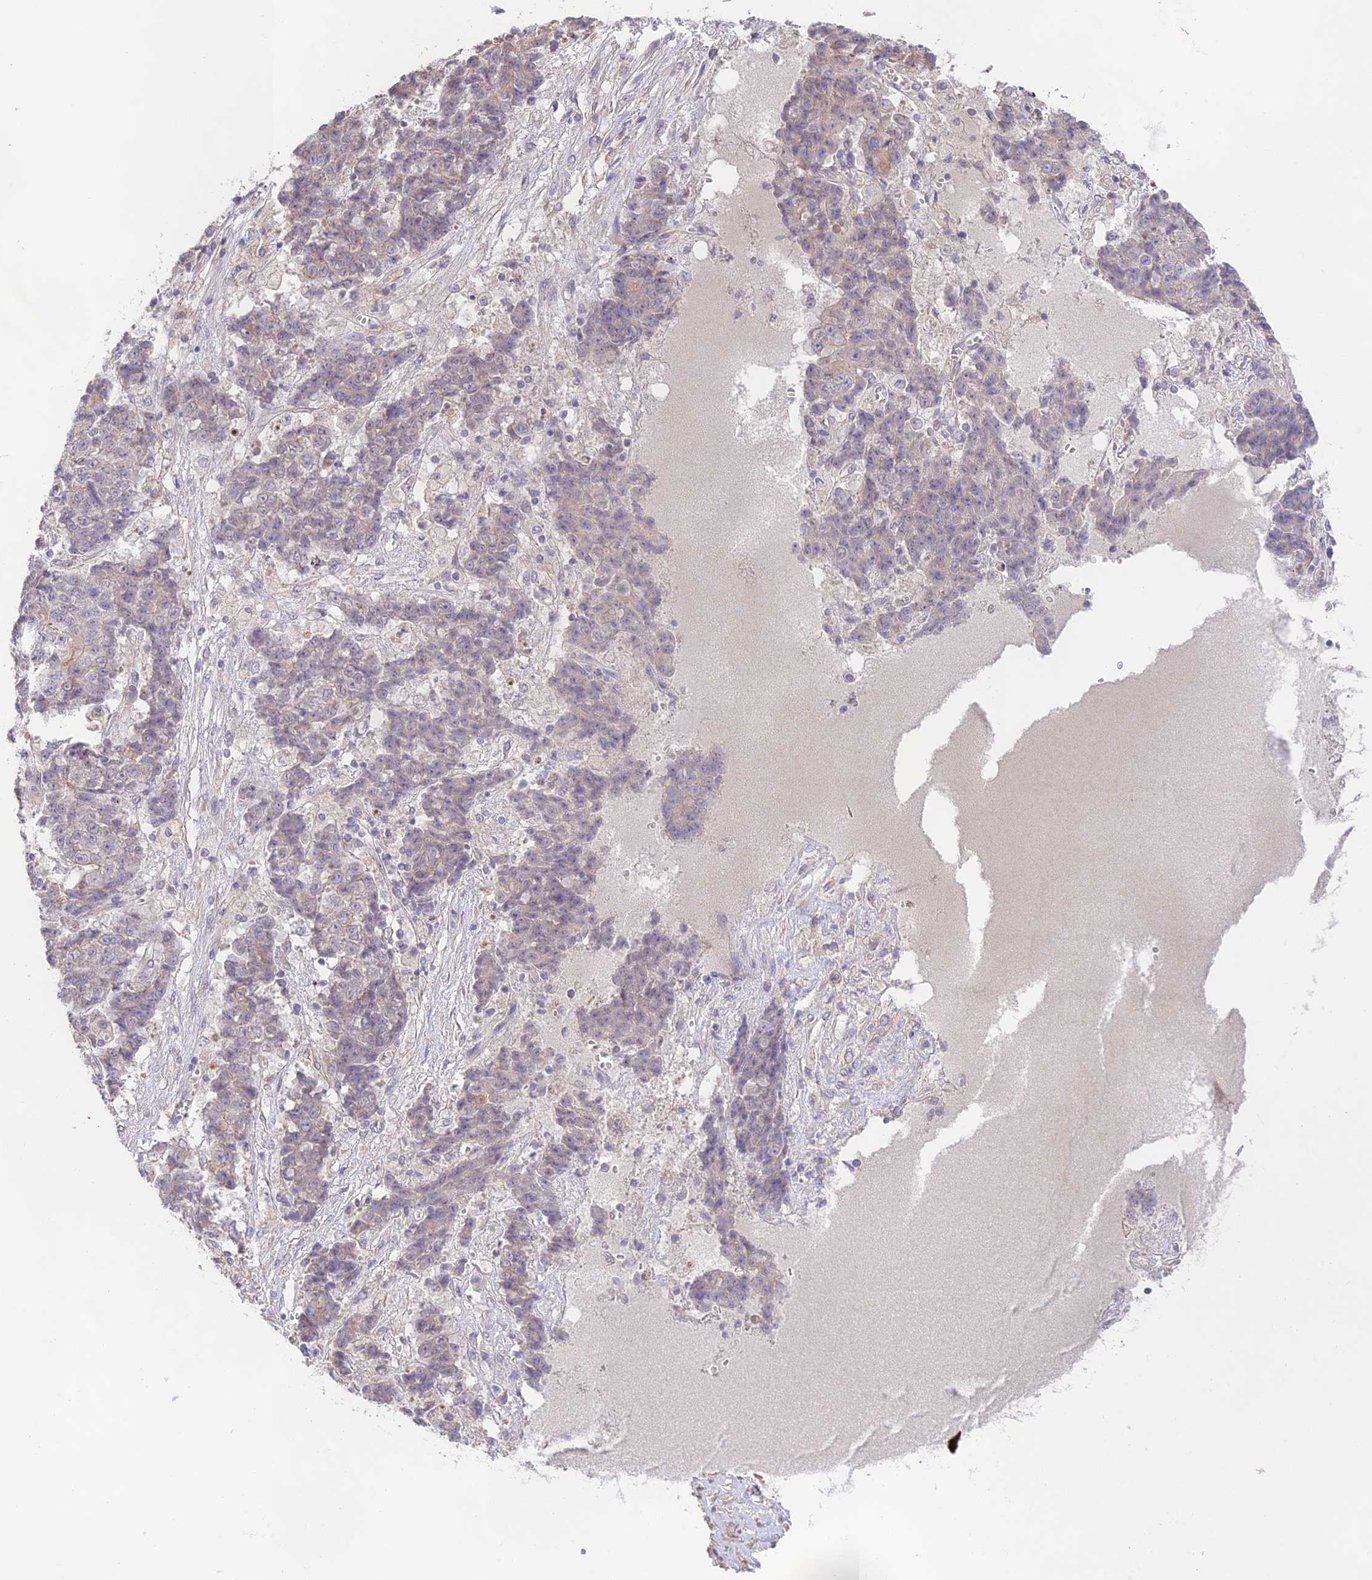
{"staining": {"intensity": "weak", "quantity": "<25%", "location": "cytoplasmic/membranous"}, "tissue": "ovarian cancer", "cell_type": "Tumor cells", "image_type": "cancer", "snomed": [{"axis": "morphology", "description": "Carcinoma, endometroid"}, {"axis": "topography", "description": "Ovary"}], "caption": "This is an IHC histopathology image of endometroid carcinoma (ovarian). There is no staining in tumor cells.", "gene": "CAMSAP3", "patient": {"sex": "female", "age": 42}}